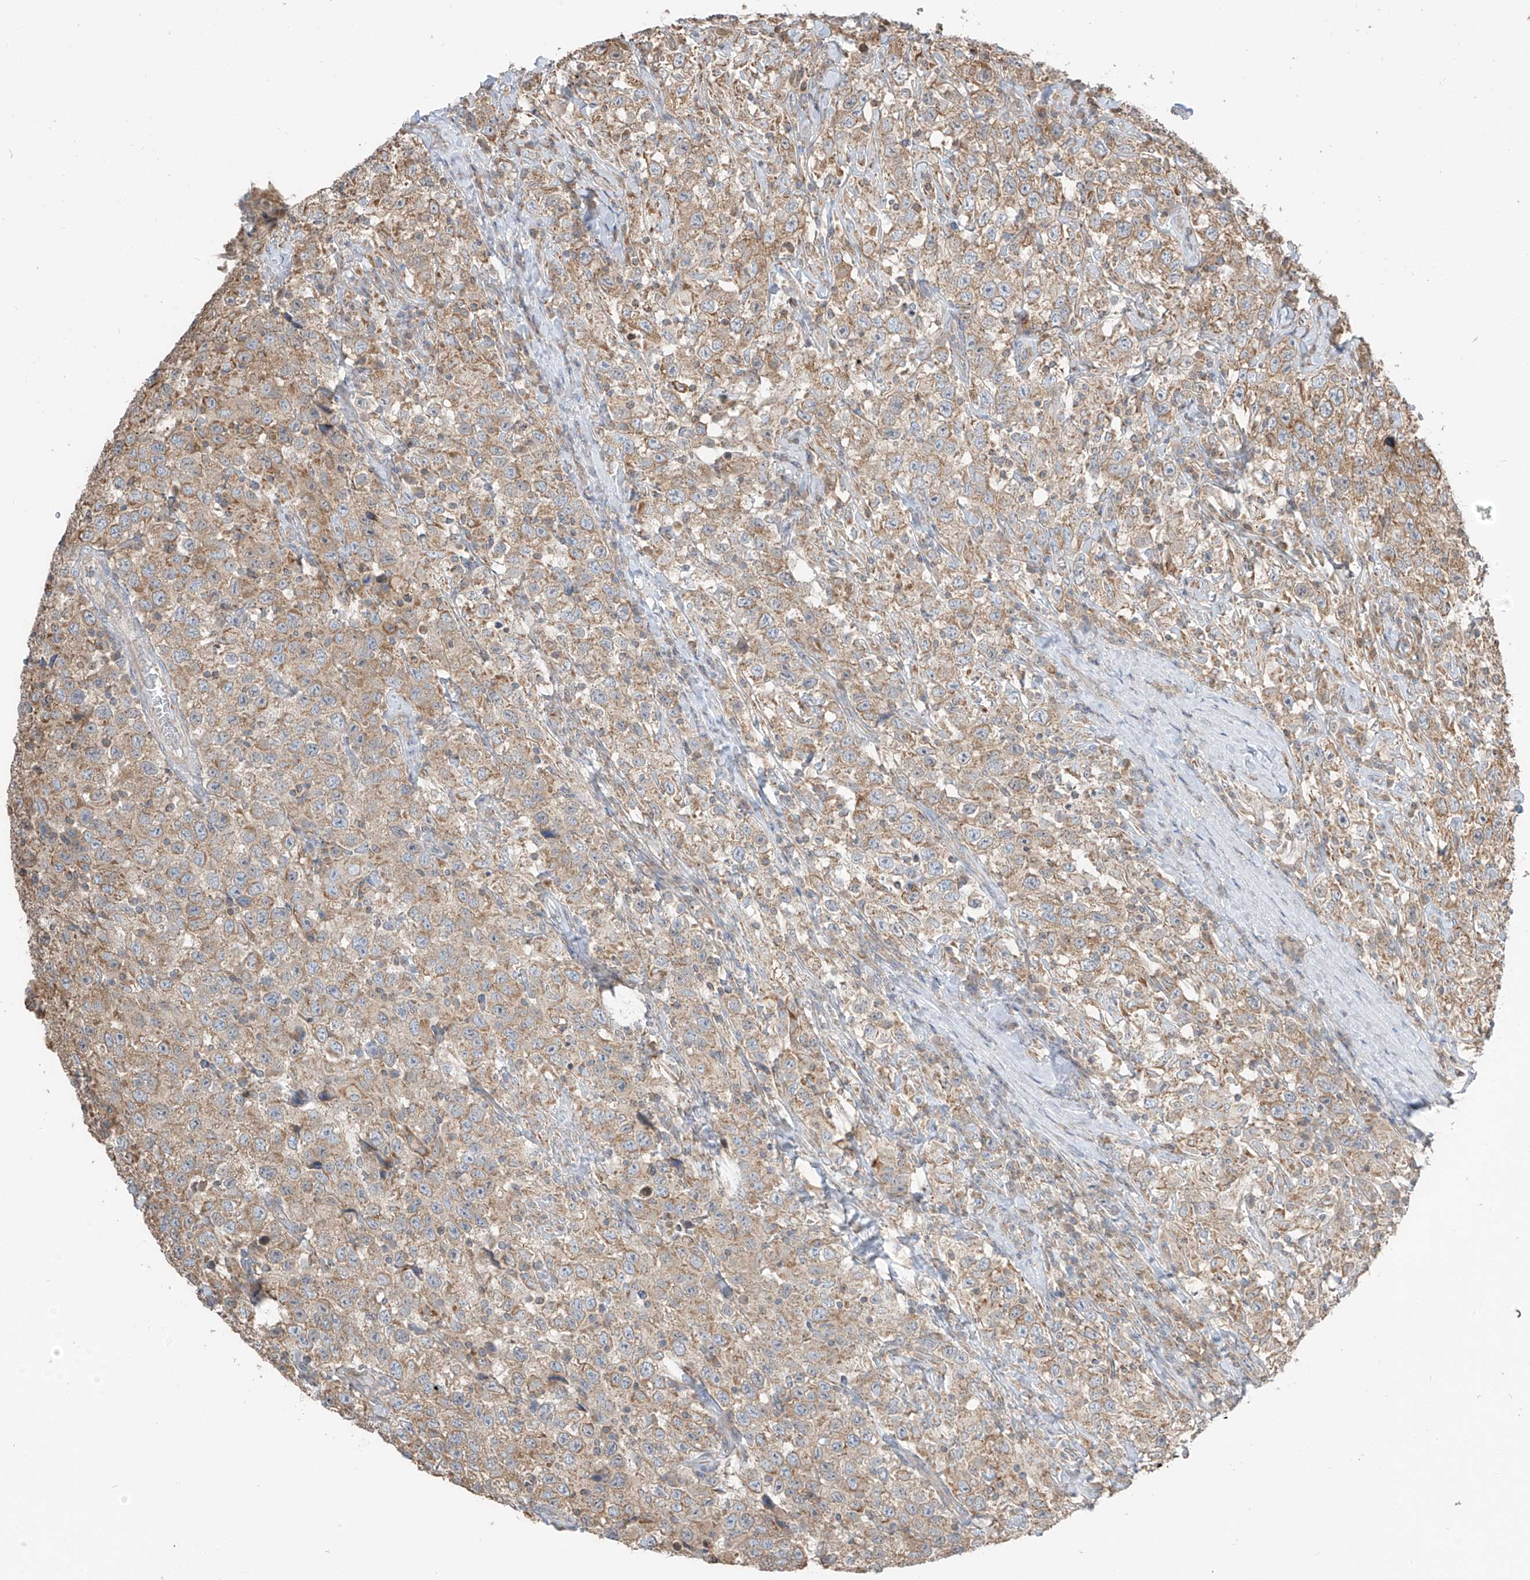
{"staining": {"intensity": "weak", "quantity": ">75%", "location": "cytoplasmic/membranous"}, "tissue": "testis cancer", "cell_type": "Tumor cells", "image_type": "cancer", "snomed": [{"axis": "morphology", "description": "Seminoma, NOS"}, {"axis": "topography", "description": "Testis"}], "caption": "Immunohistochemistry (IHC) micrograph of testis cancer stained for a protein (brown), which reveals low levels of weak cytoplasmic/membranous positivity in about >75% of tumor cells.", "gene": "ETHE1", "patient": {"sex": "male", "age": 41}}